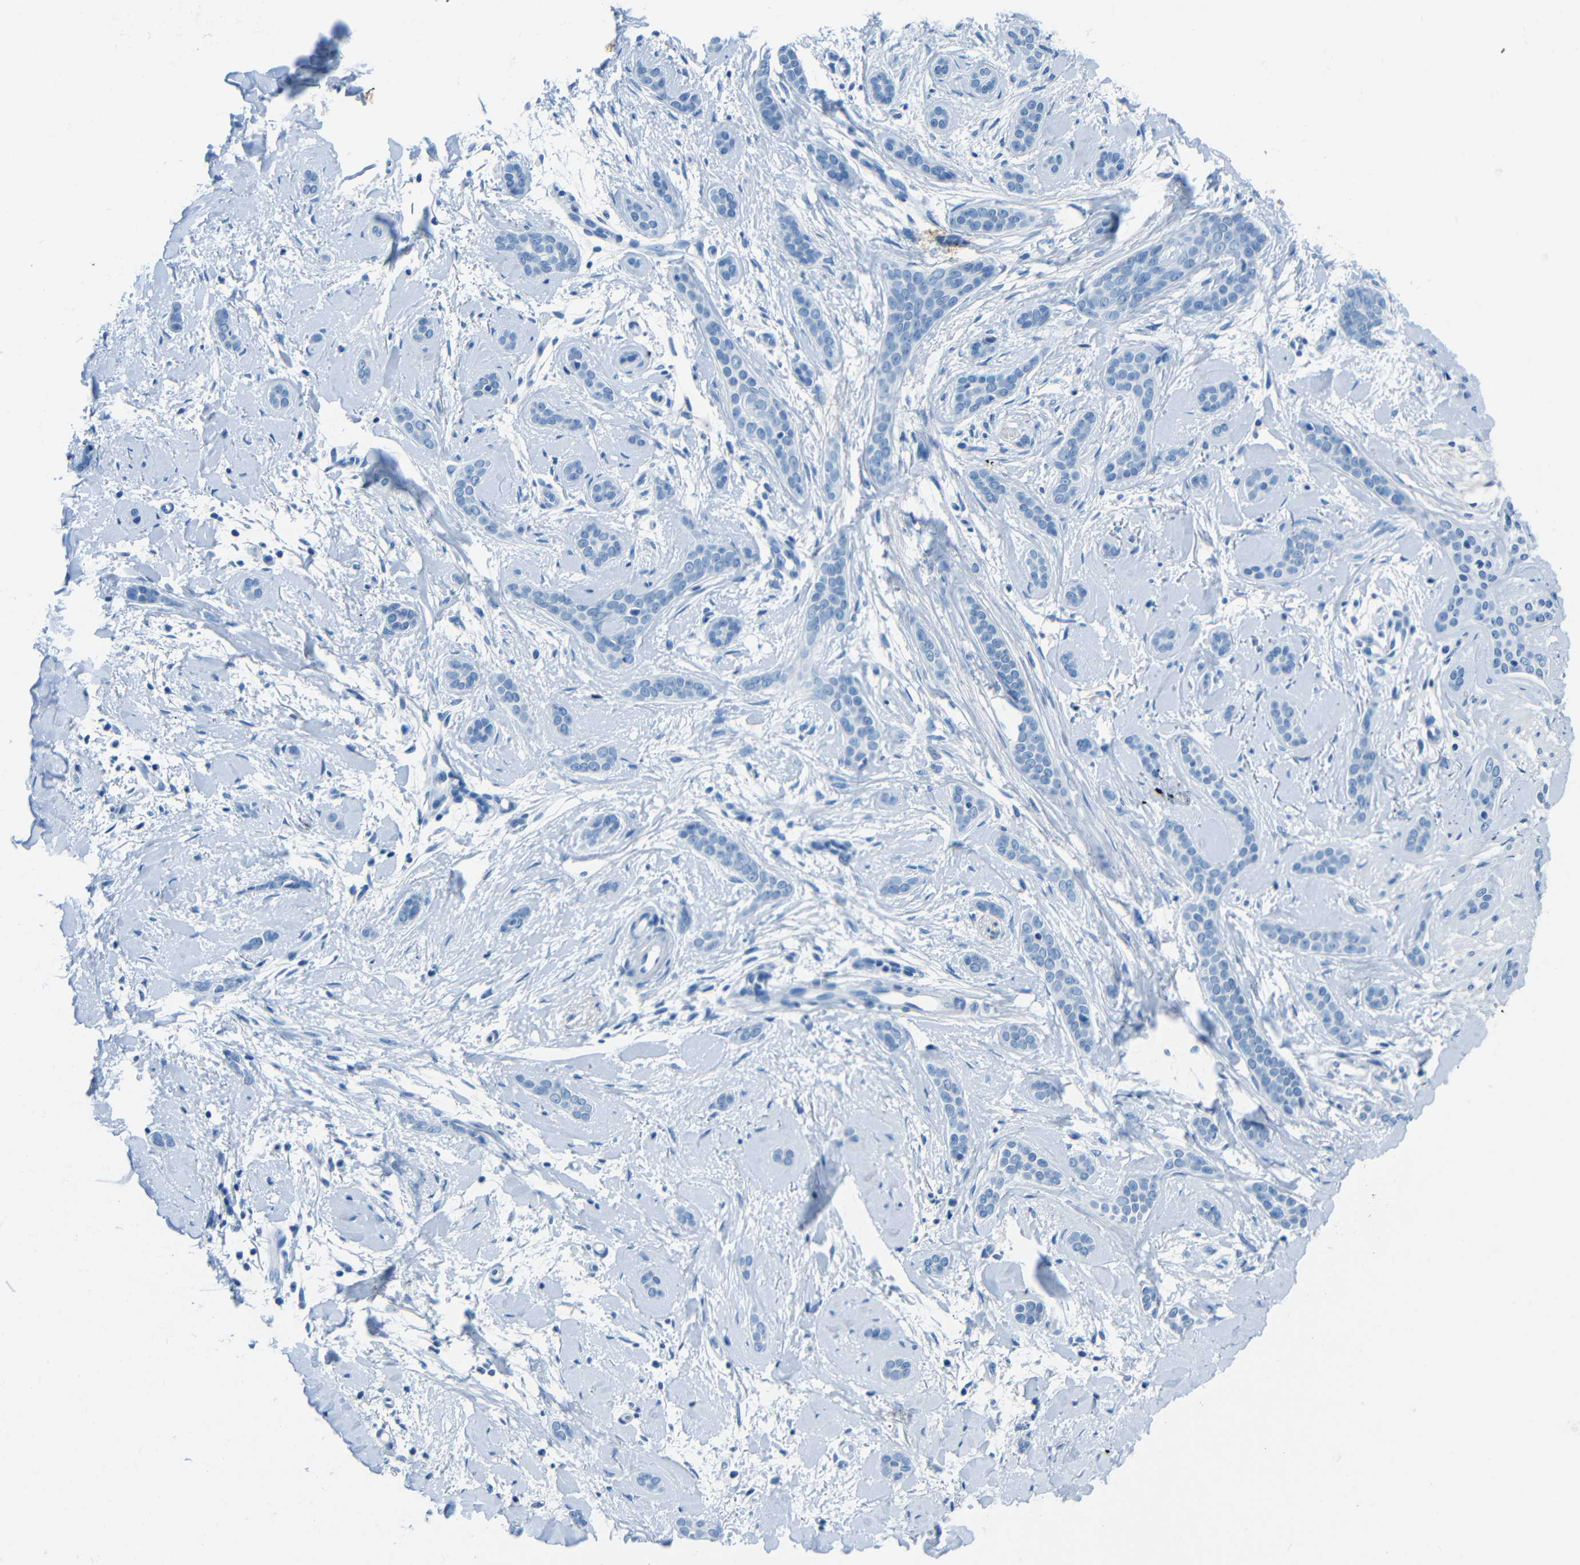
{"staining": {"intensity": "negative", "quantity": "none", "location": "none"}, "tissue": "skin cancer", "cell_type": "Tumor cells", "image_type": "cancer", "snomed": [{"axis": "morphology", "description": "Basal cell carcinoma"}, {"axis": "morphology", "description": "Adnexal tumor, benign"}, {"axis": "topography", "description": "Skin"}], "caption": "Histopathology image shows no protein expression in tumor cells of skin cancer (benign adnexal tumor) tissue.", "gene": "FBN2", "patient": {"sex": "female", "age": 42}}